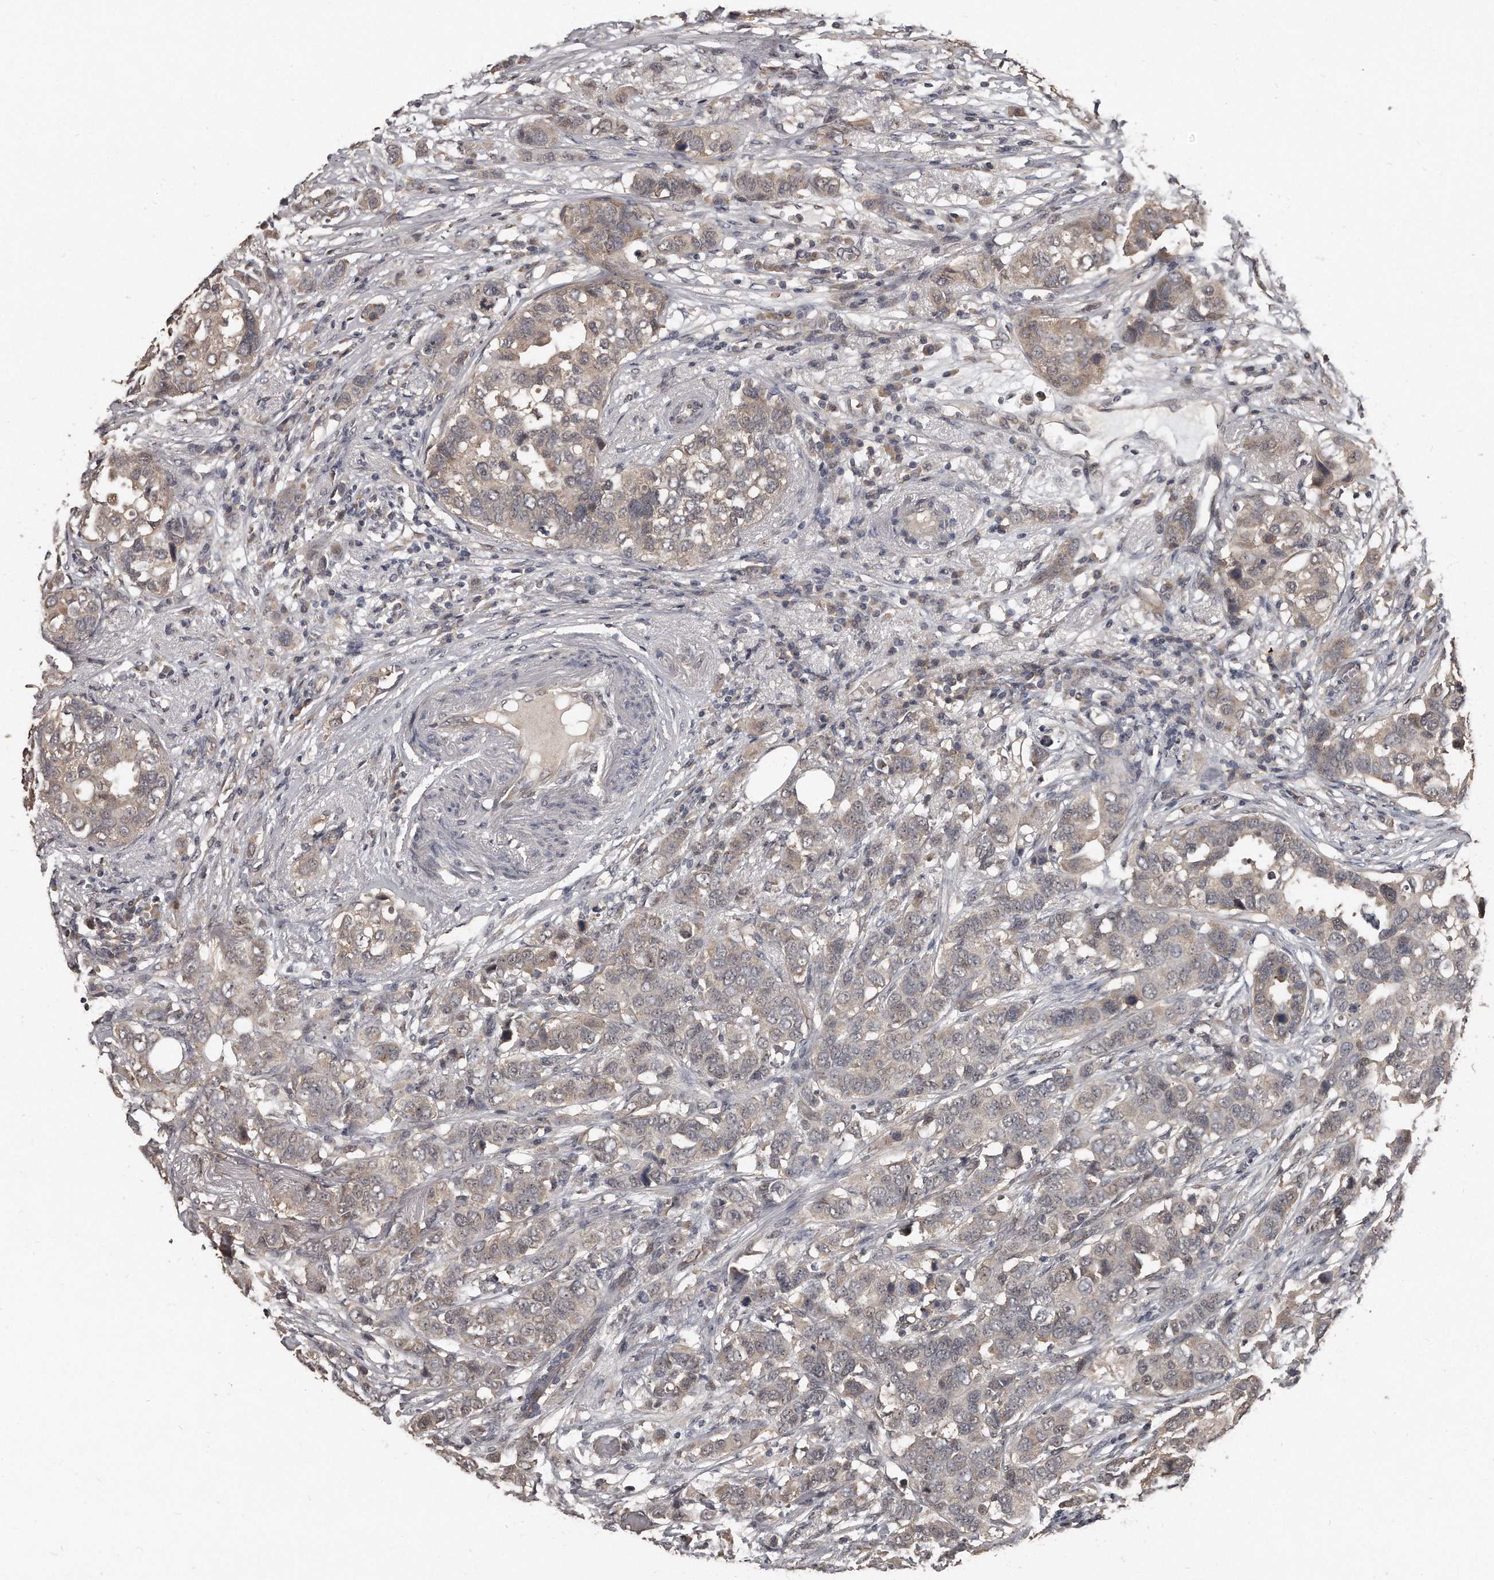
{"staining": {"intensity": "weak", "quantity": "25%-75%", "location": "cytoplasmic/membranous"}, "tissue": "breast cancer", "cell_type": "Tumor cells", "image_type": "cancer", "snomed": [{"axis": "morphology", "description": "Duct carcinoma"}, {"axis": "topography", "description": "Breast"}], "caption": "Invasive ductal carcinoma (breast) stained with a protein marker reveals weak staining in tumor cells.", "gene": "GRB10", "patient": {"sex": "female", "age": 50}}